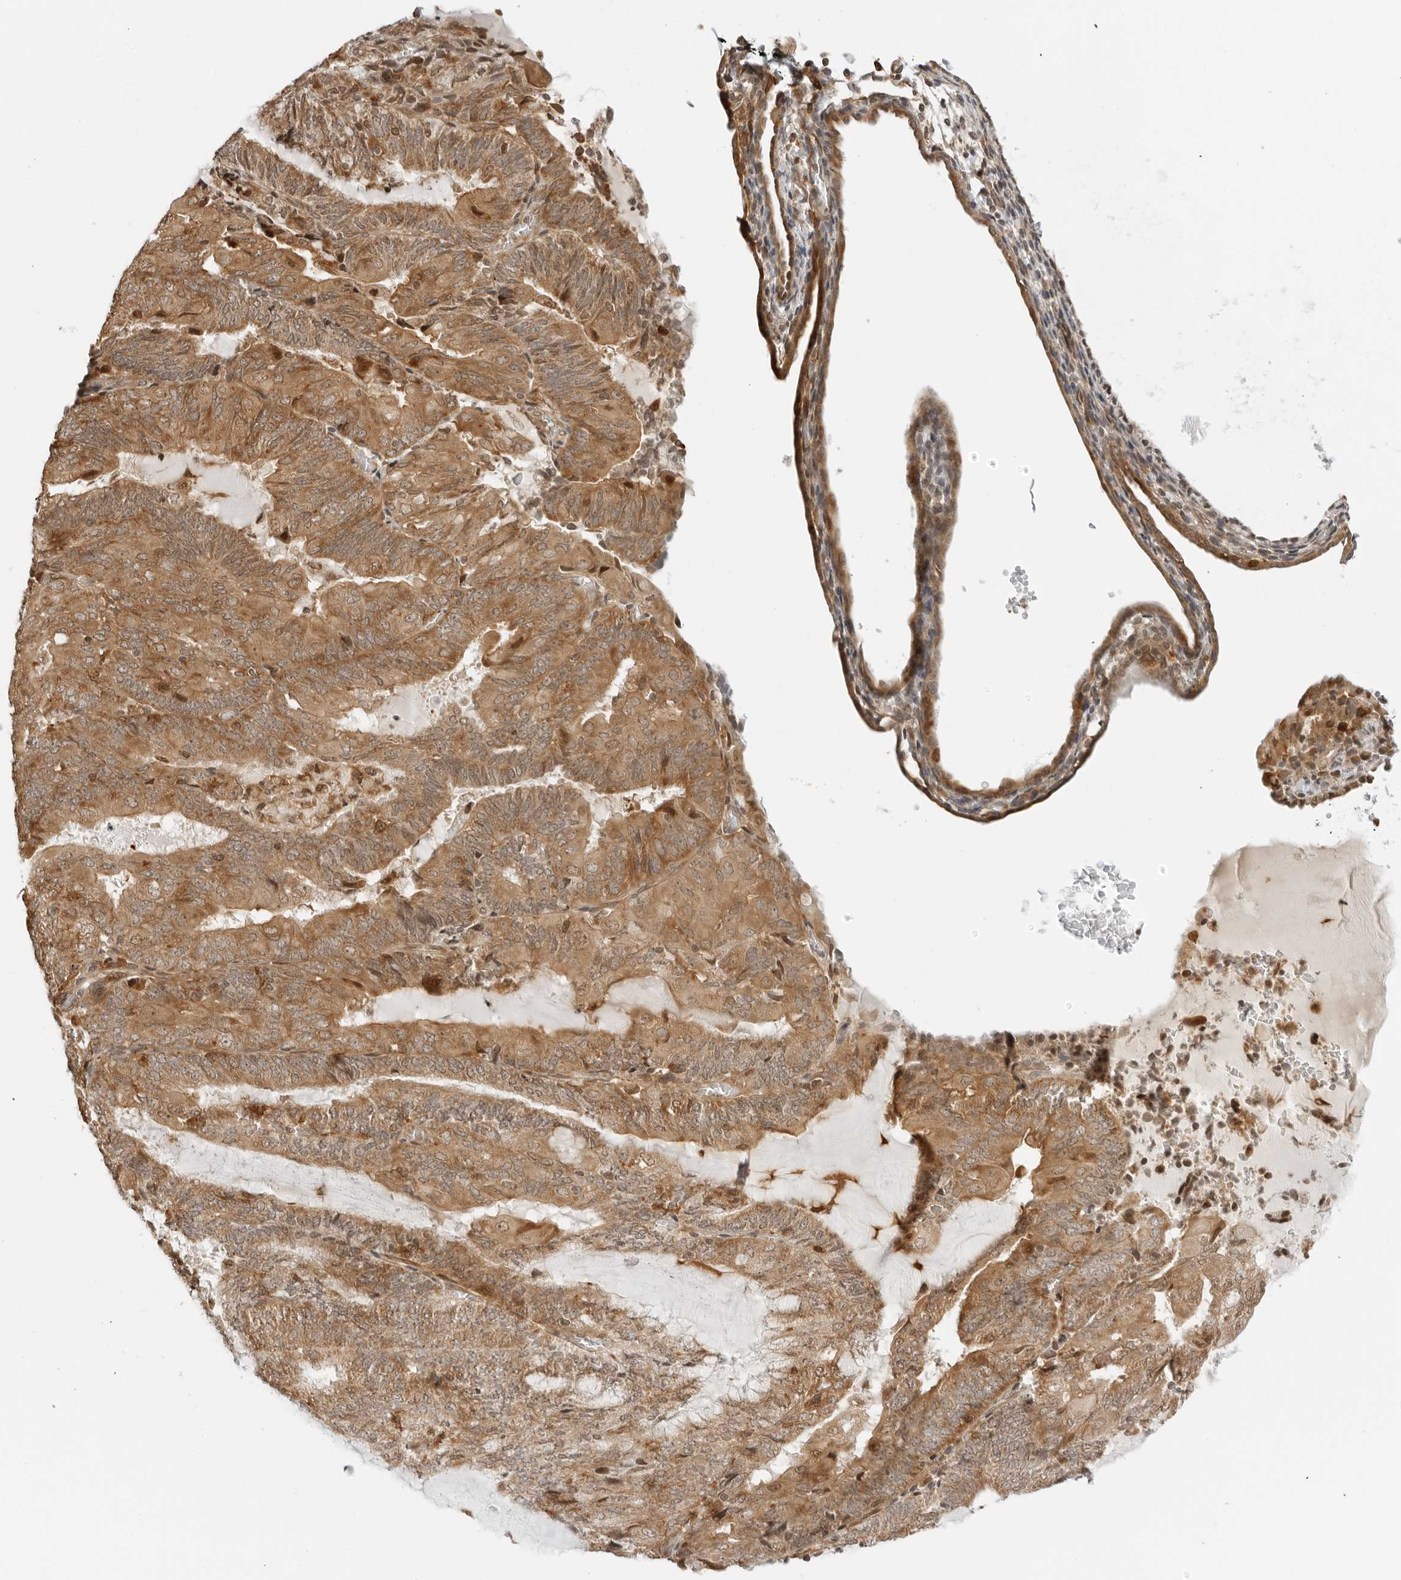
{"staining": {"intensity": "moderate", "quantity": ">75%", "location": "cytoplasmic/membranous"}, "tissue": "endometrial cancer", "cell_type": "Tumor cells", "image_type": "cancer", "snomed": [{"axis": "morphology", "description": "Adenocarcinoma, NOS"}, {"axis": "topography", "description": "Endometrium"}], "caption": "Immunohistochemical staining of human adenocarcinoma (endometrial) displays medium levels of moderate cytoplasmic/membranous protein staining in approximately >75% of tumor cells. Using DAB (3,3'-diaminobenzidine) (brown) and hematoxylin (blue) stains, captured at high magnification using brightfield microscopy.", "gene": "RC3H1", "patient": {"sex": "female", "age": 81}}